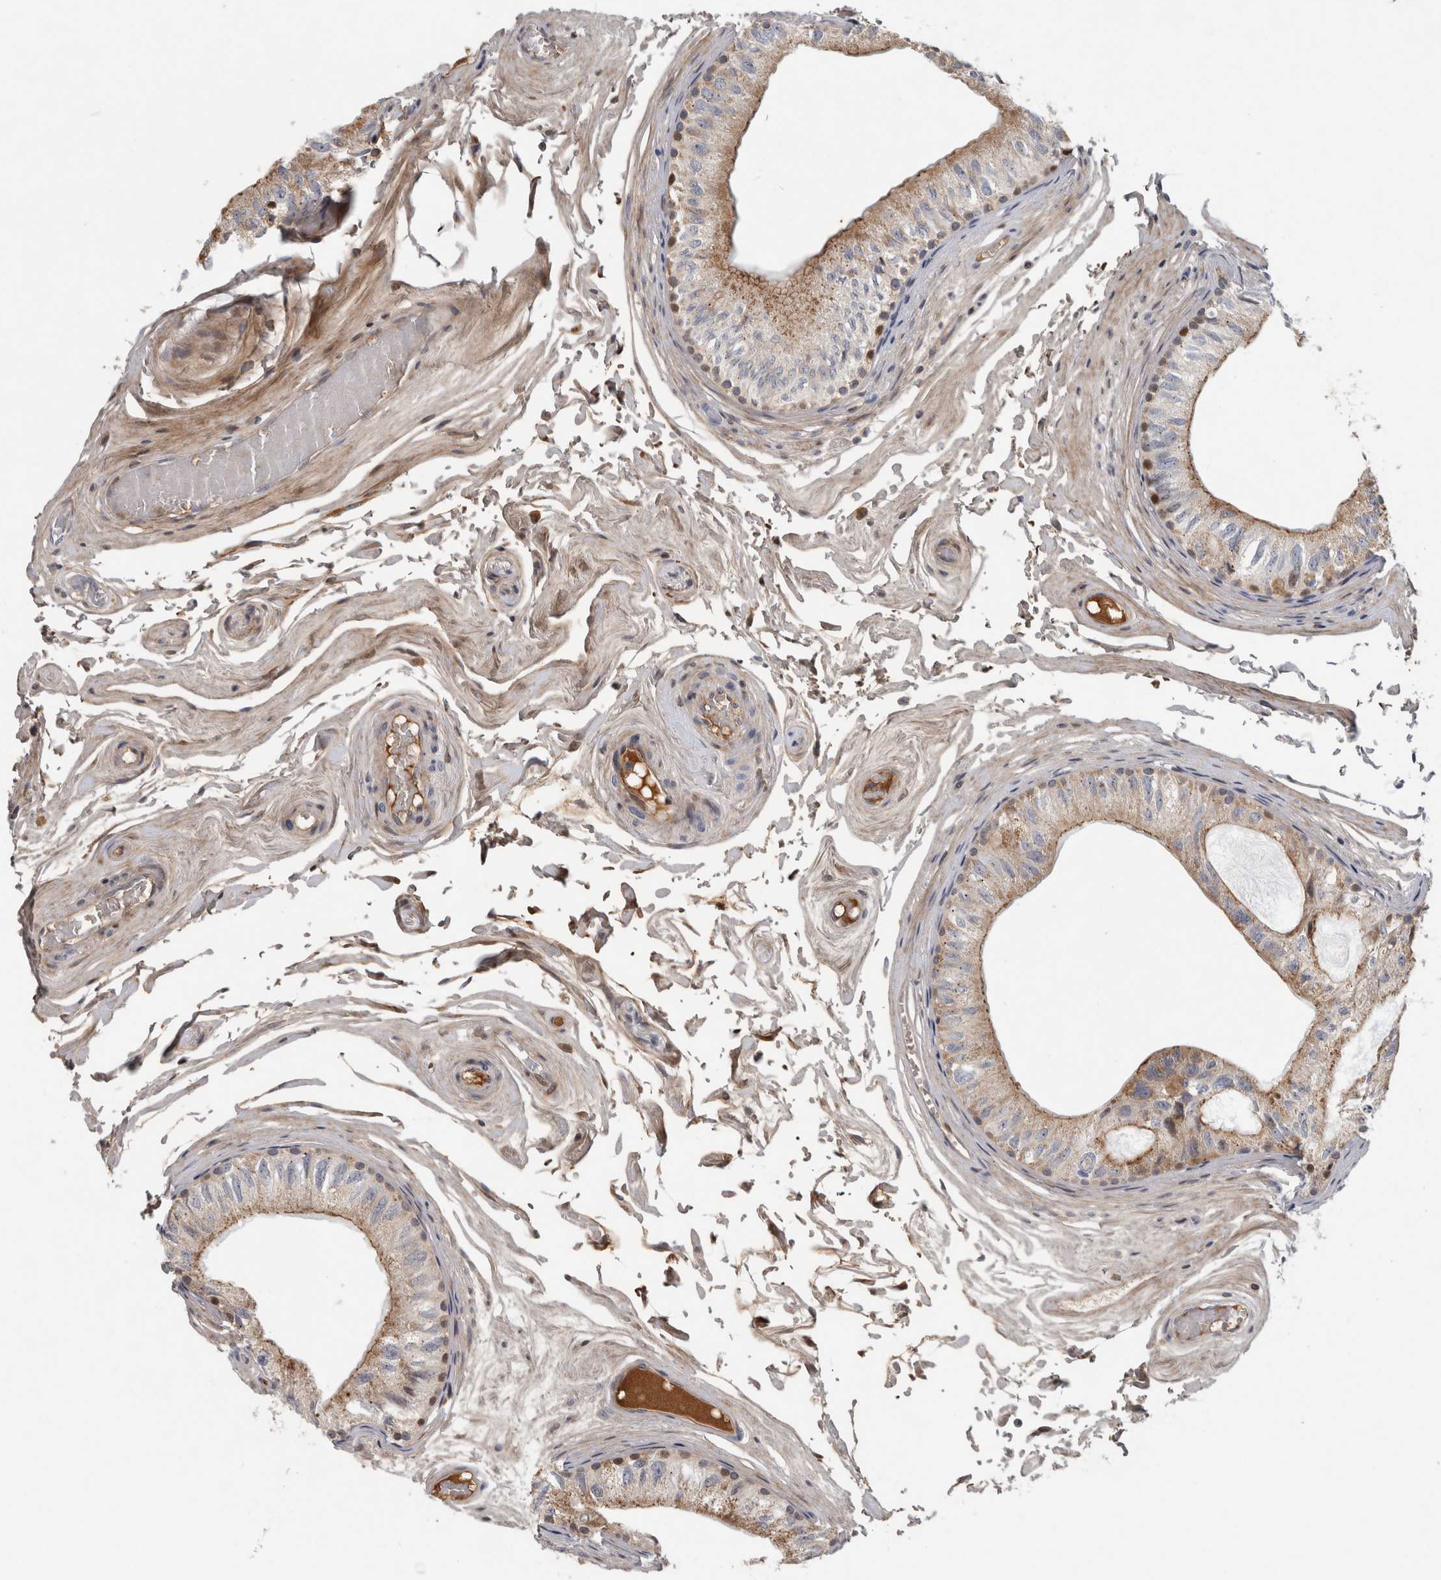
{"staining": {"intensity": "moderate", "quantity": ">75%", "location": "cytoplasmic/membranous,nuclear"}, "tissue": "epididymis", "cell_type": "Glandular cells", "image_type": "normal", "snomed": [{"axis": "morphology", "description": "Normal tissue, NOS"}, {"axis": "topography", "description": "Epididymis"}], "caption": "Human epididymis stained for a protein (brown) exhibits moderate cytoplasmic/membranous,nuclear positive expression in approximately >75% of glandular cells.", "gene": "RBM48", "patient": {"sex": "male", "age": 79}}